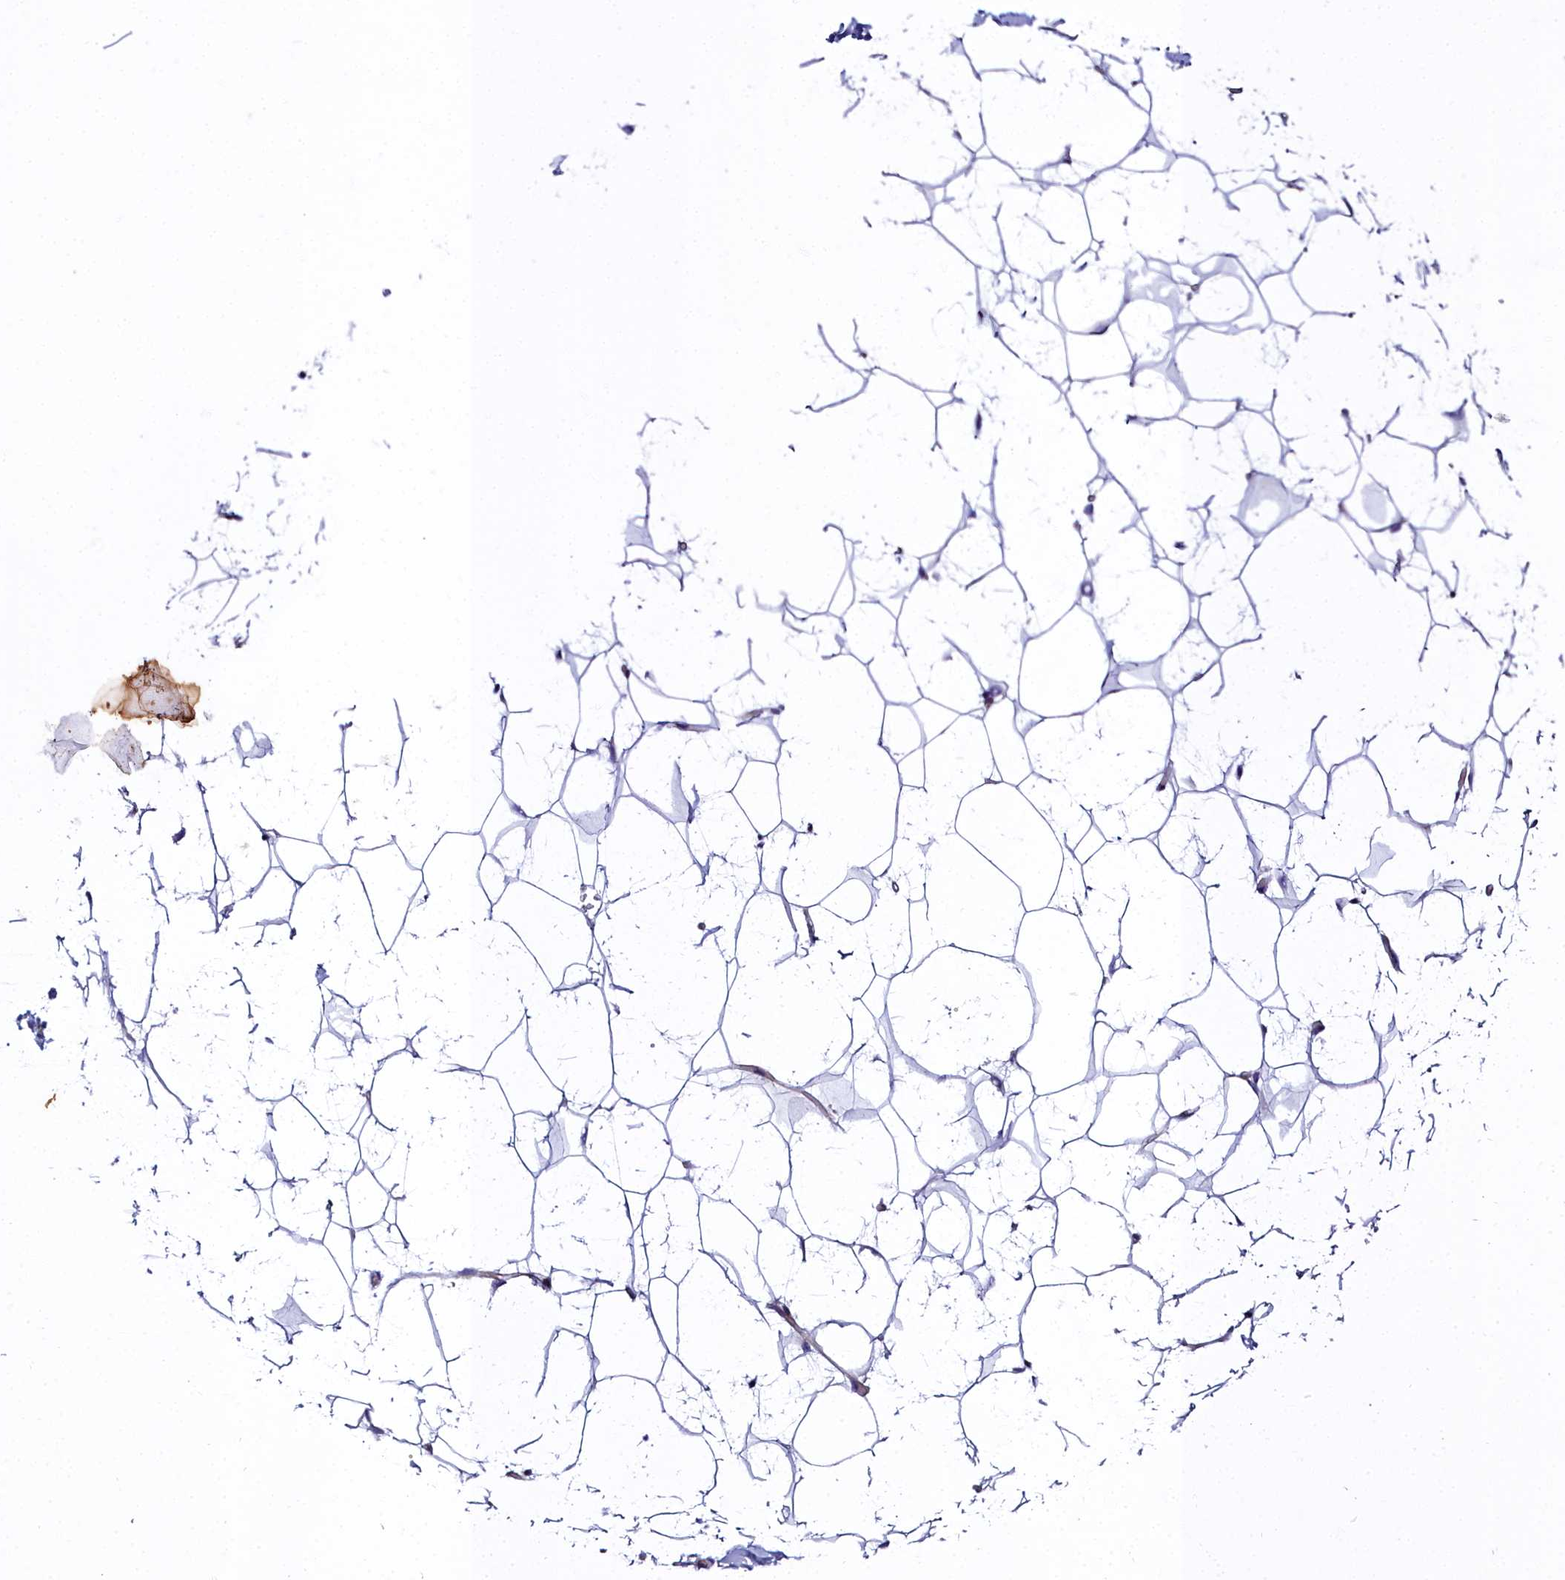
{"staining": {"intensity": "negative", "quantity": "none", "location": "none"}, "tissue": "adipose tissue", "cell_type": "Adipocytes", "image_type": "normal", "snomed": [{"axis": "morphology", "description": "Normal tissue, NOS"}, {"axis": "topography", "description": "Breast"}], "caption": "Adipose tissue was stained to show a protein in brown. There is no significant expression in adipocytes. (IHC, brightfield microscopy, high magnification).", "gene": "FADS3", "patient": {"sex": "female", "age": 26}}